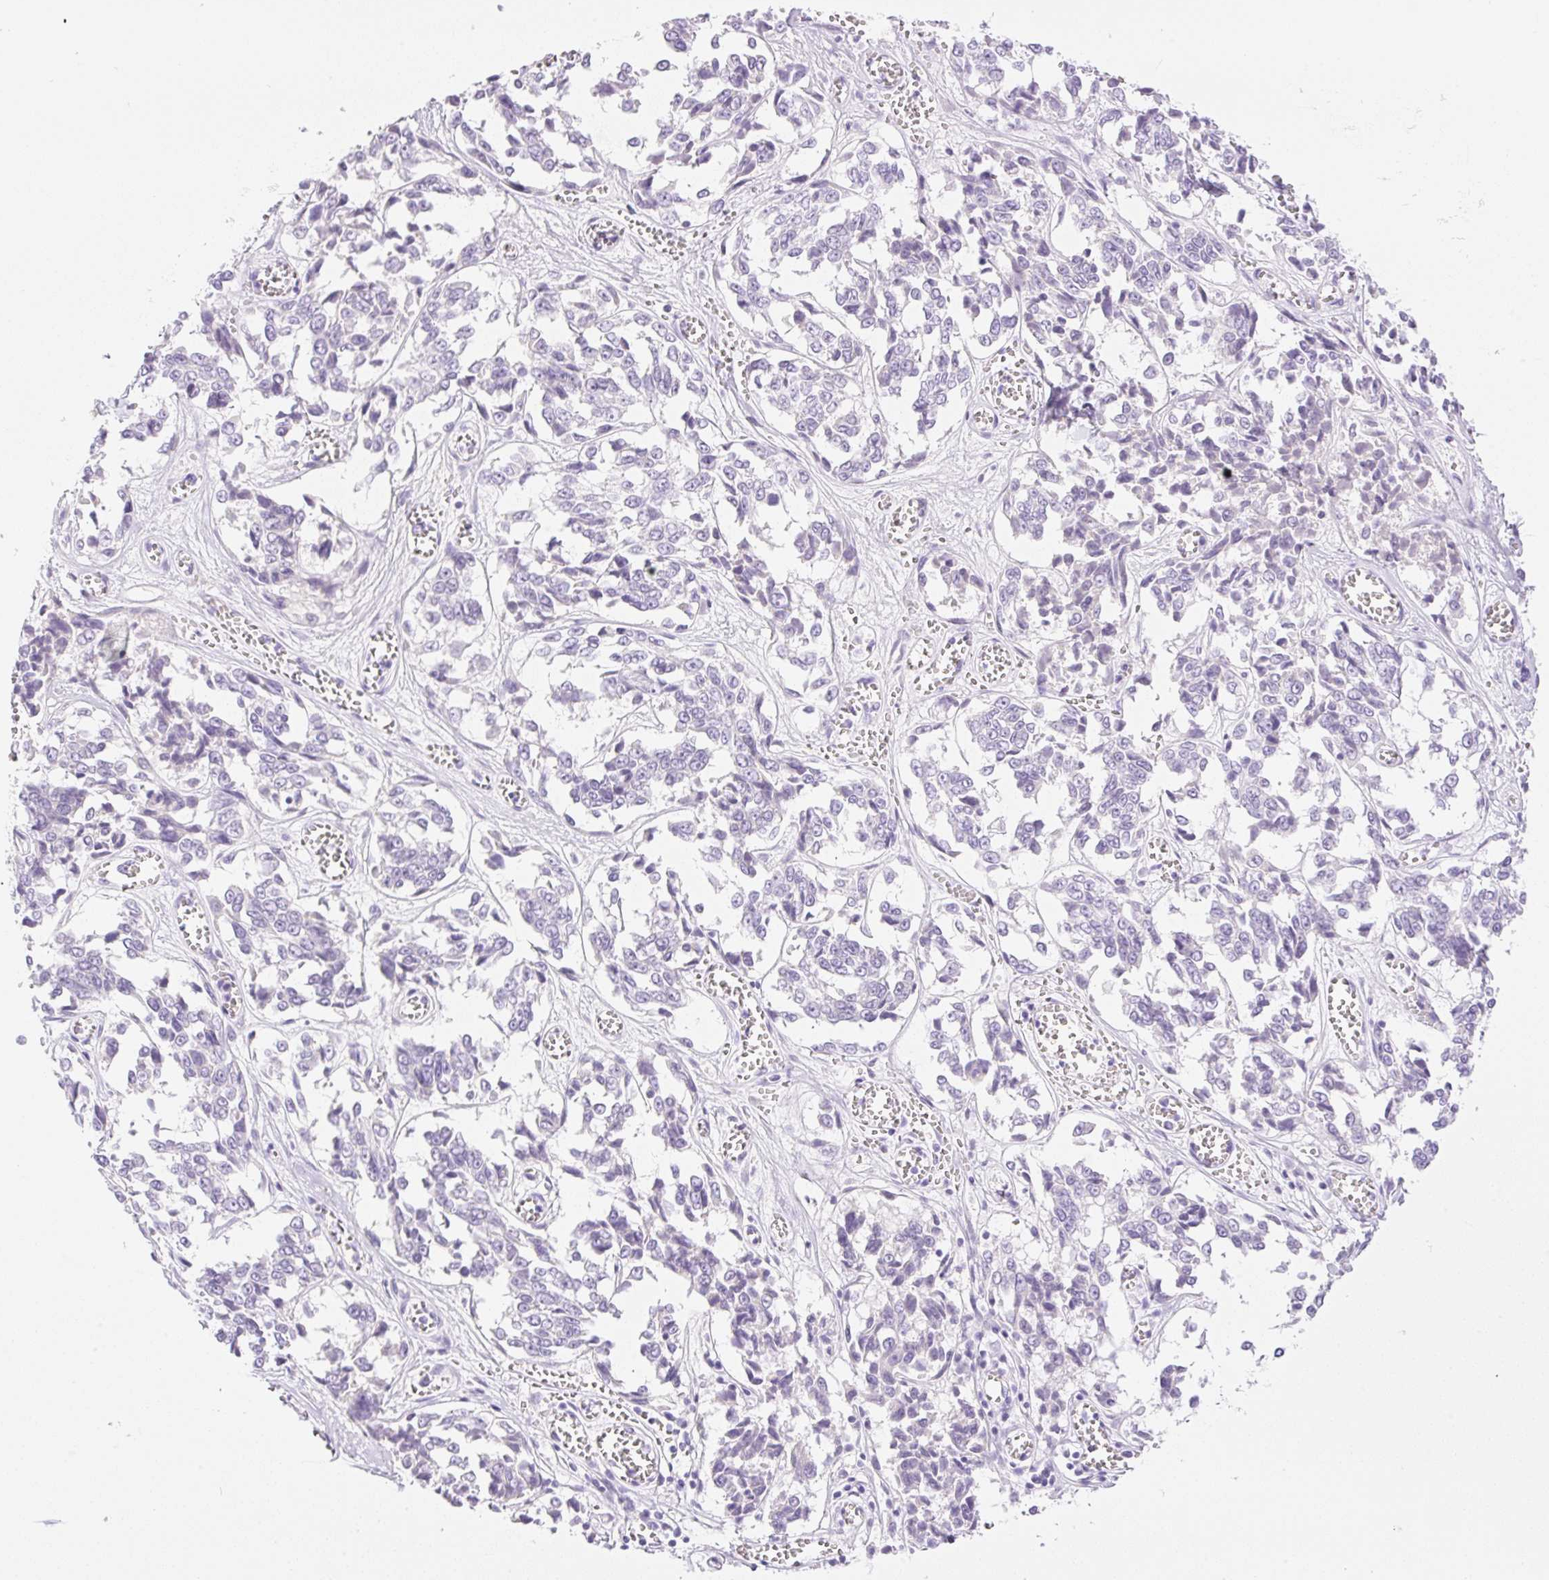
{"staining": {"intensity": "negative", "quantity": "none", "location": "none"}, "tissue": "melanoma", "cell_type": "Tumor cells", "image_type": "cancer", "snomed": [{"axis": "morphology", "description": "Malignant melanoma, NOS"}, {"axis": "topography", "description": "Skin"}], "caption": "Photomicrograph shows no significant protein staining in tumor cells of melanoma. (IHC, brightfield microscopy, high magnification).", "gene": "PALM3", "patient": {"sex": "female", "age": 64}}